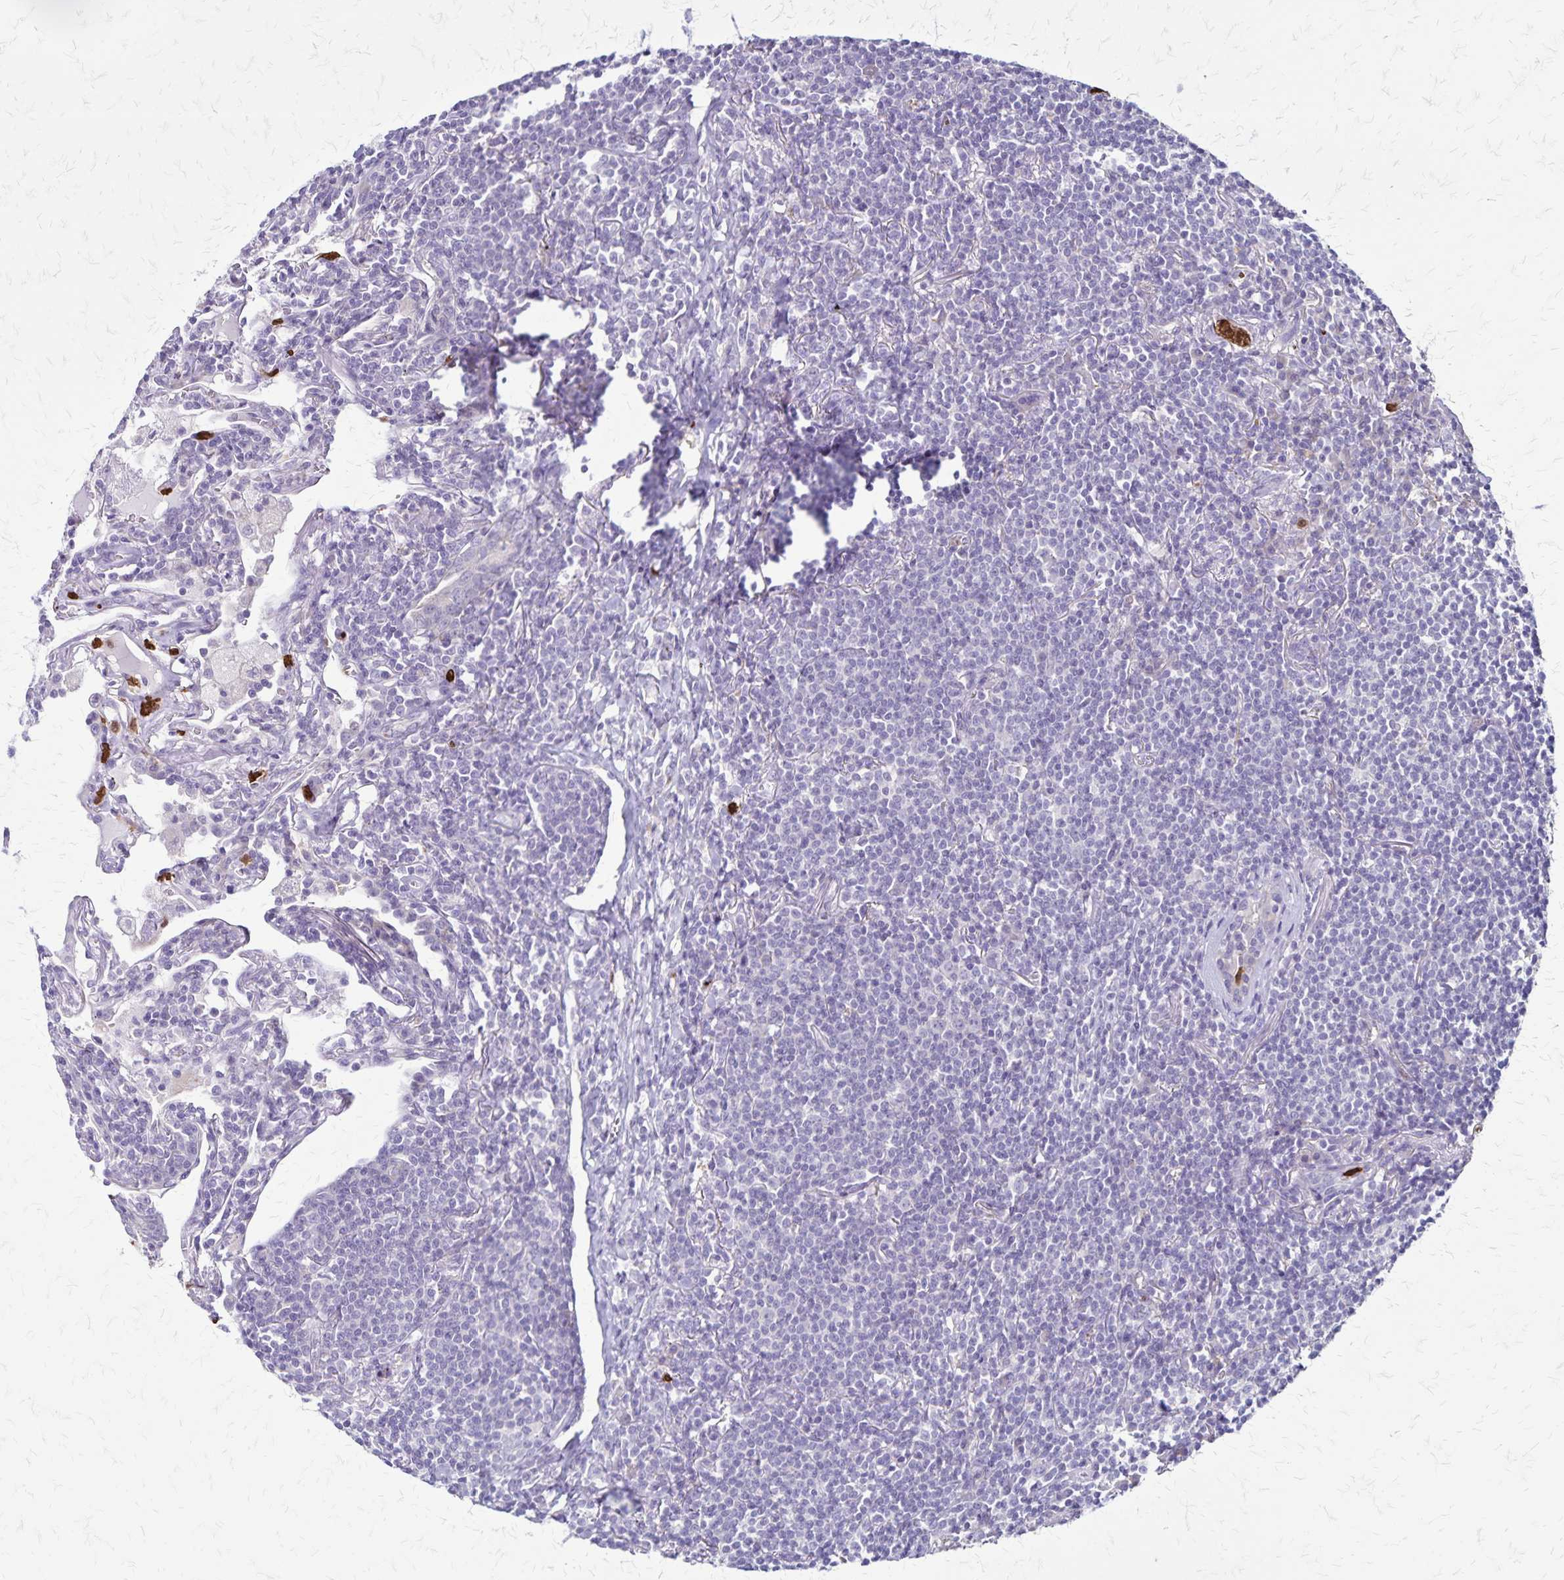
{"staining": {"intensity": "negative", "quantity": "none", "location": "none"}, "tissue": "lymphoma", "cell_type": "Tumor cells", "image_type": "cancer", "snomed": [{"axis": "morphology", "description": "Malignant lymphoma, non-Hodgkin's type, Low grade"}, {"axis": "topography", "description": "Lung"}], "caption": "Protein analysis of lymphoma displays no significant expression in tumor cells. The staining is performed using DAB (3,3'-diaminobenzidine) brown chromogen with nuclei counter-stained in using hematoxylin.", "gene": "ULBP3", "patient": {"sex": "female", "age": 71}}